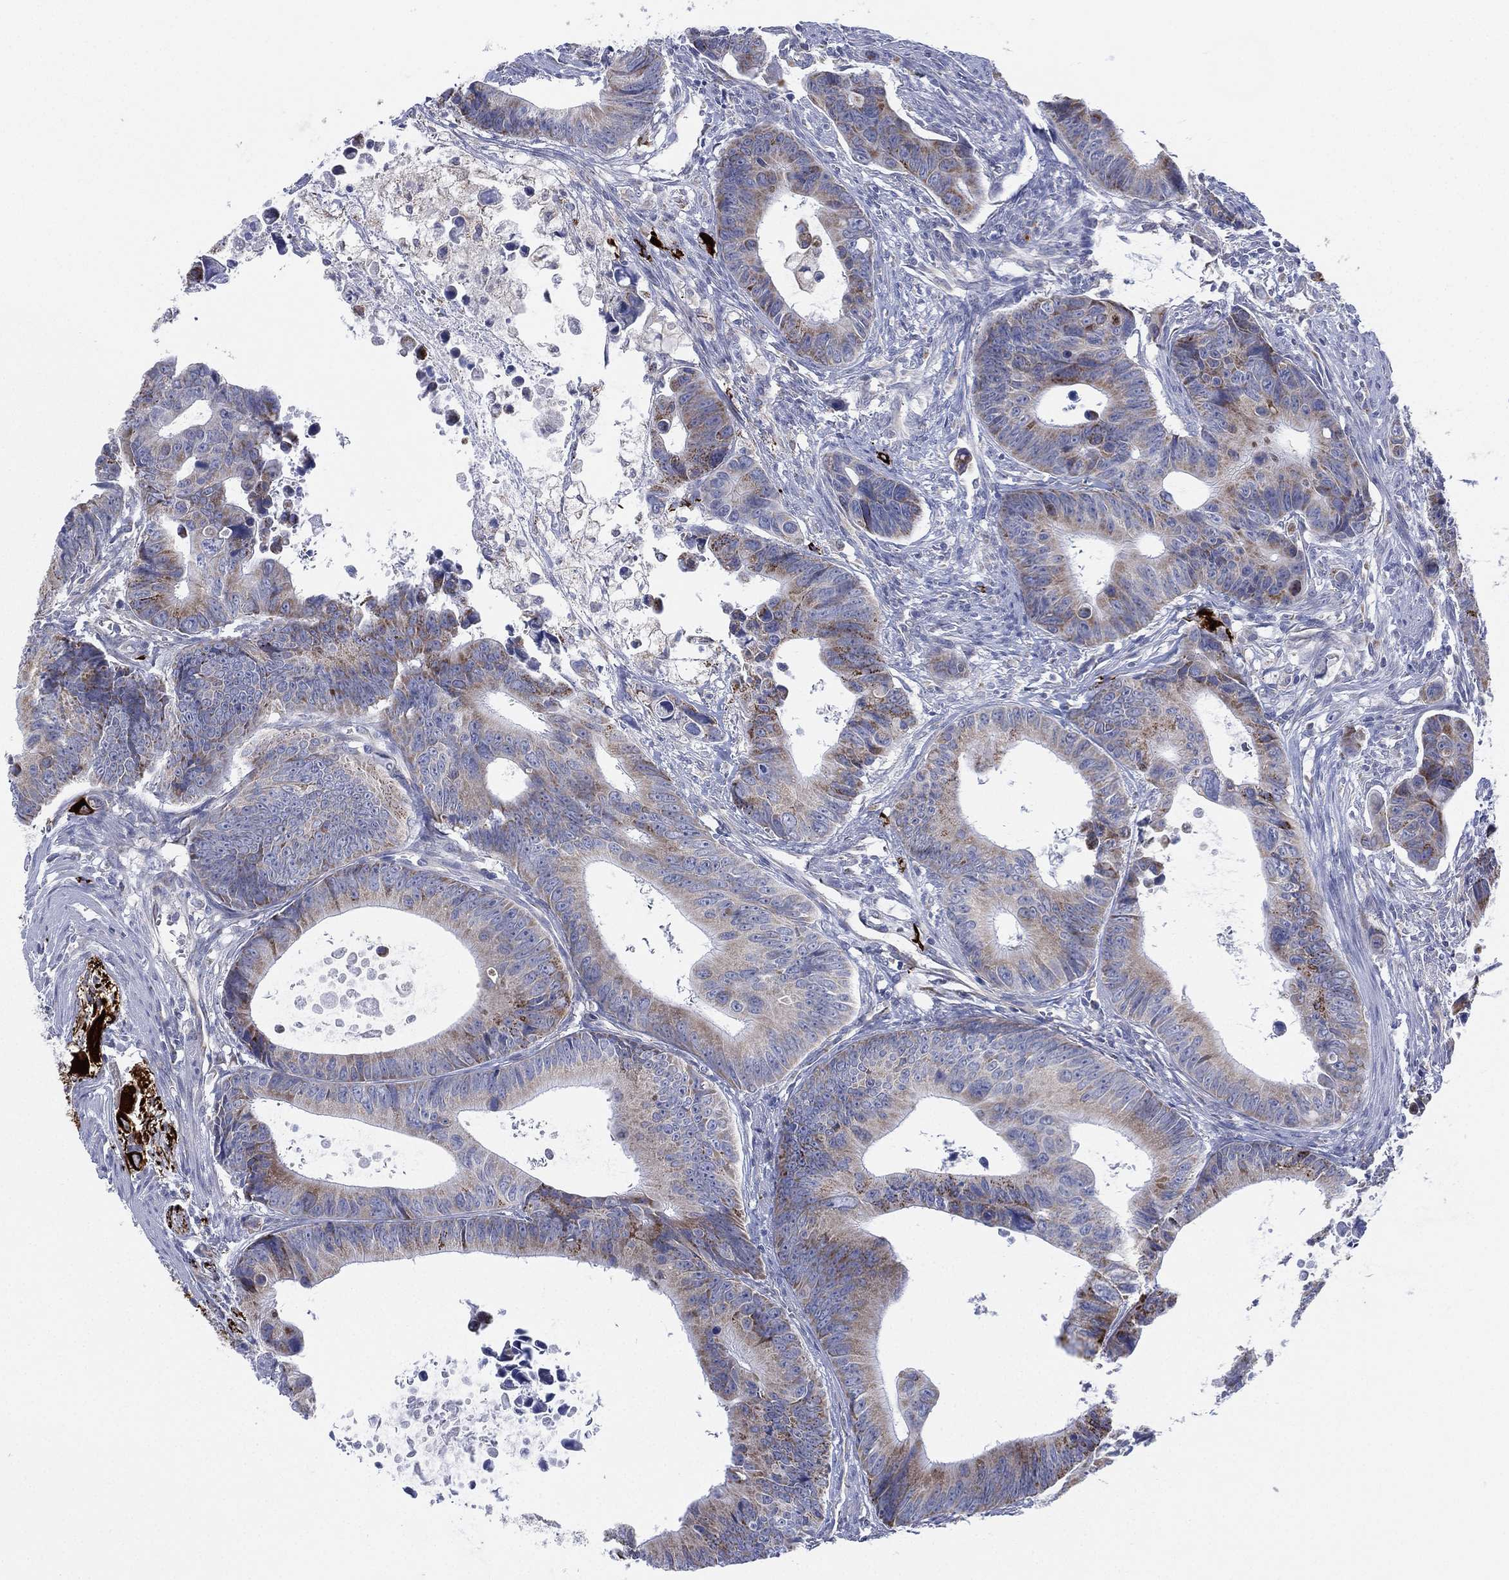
{"staining": {"intensity": "moderate", "quantity": "<25%", "location": "cytoplasmic/membranous"}, "tissue": "colorectal cancer", "cell_type": "Tumor cells", "image_type": "cancer", "snomed": [{"axis": "morphology", "description": "Adenocarcinoma, NOS"}, {"axis": "topography", "description": "Colon"}], "caption": "A high-resolution micrograph shows IHC staining of colorectal cancer, which demonstrates moderate cytoplasmic/membranous expression in about <25% of tumor cells.", "gene": "INA", "patient": {"sex": "female", "age": 87}}